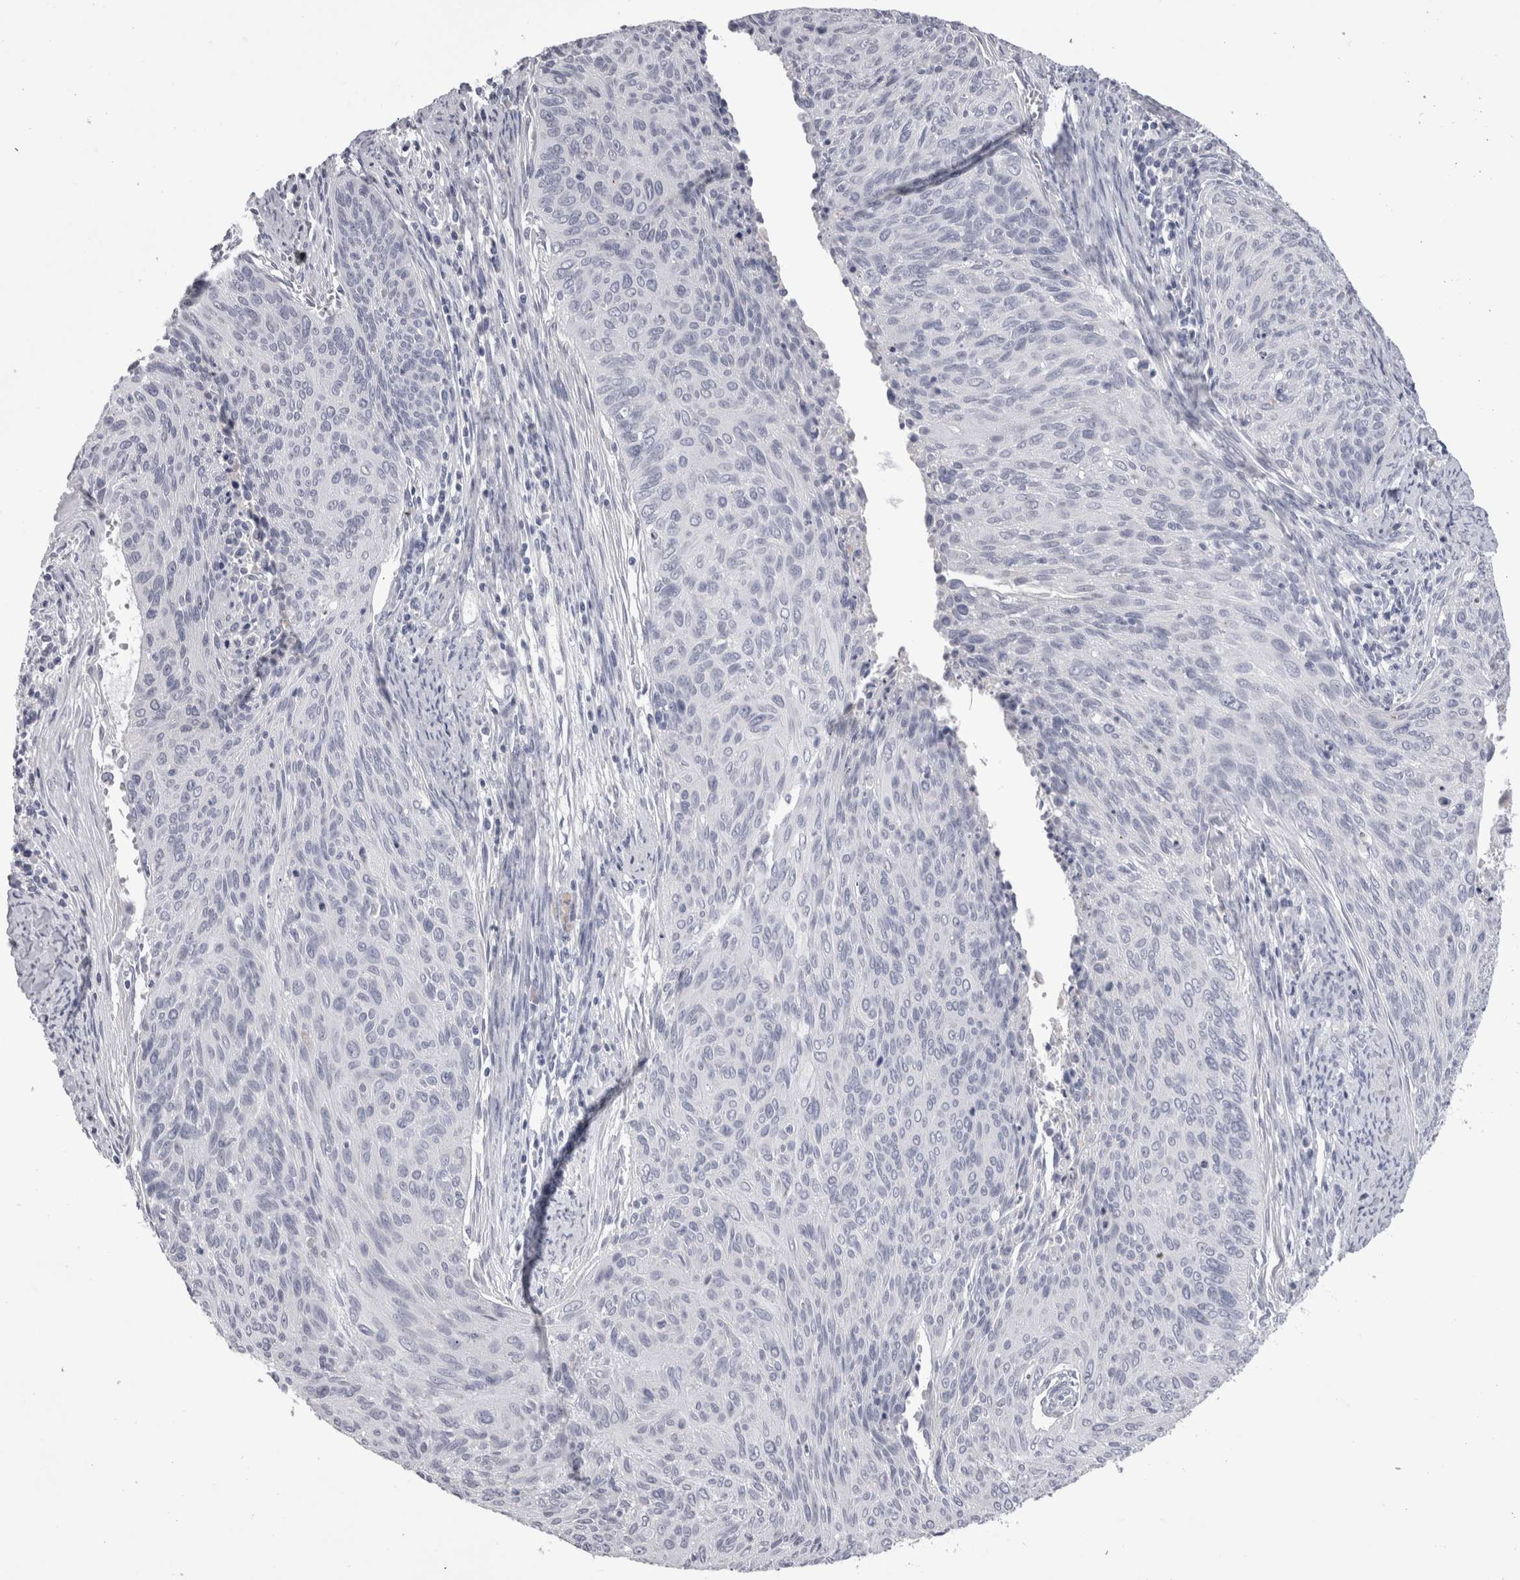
{"staining": {"intensity": "negative", "quantity": "none", "location": "none"}, "tissue": "cervical cancer", "cell_type": "Tumor cells", "image_type": "cancer", "snomed": [{"axis": "morphology", "description": "Squamous cell carcinoma, NOS"}, {"axis": "topography", "description": "Cervix"}], "caption": "The photomicrograph exhibits no staining of tumor cells in squamous cell carcinoma (cervical).", "gene": "ADAM2", "patient": {"sex": "female", "age": 55}}